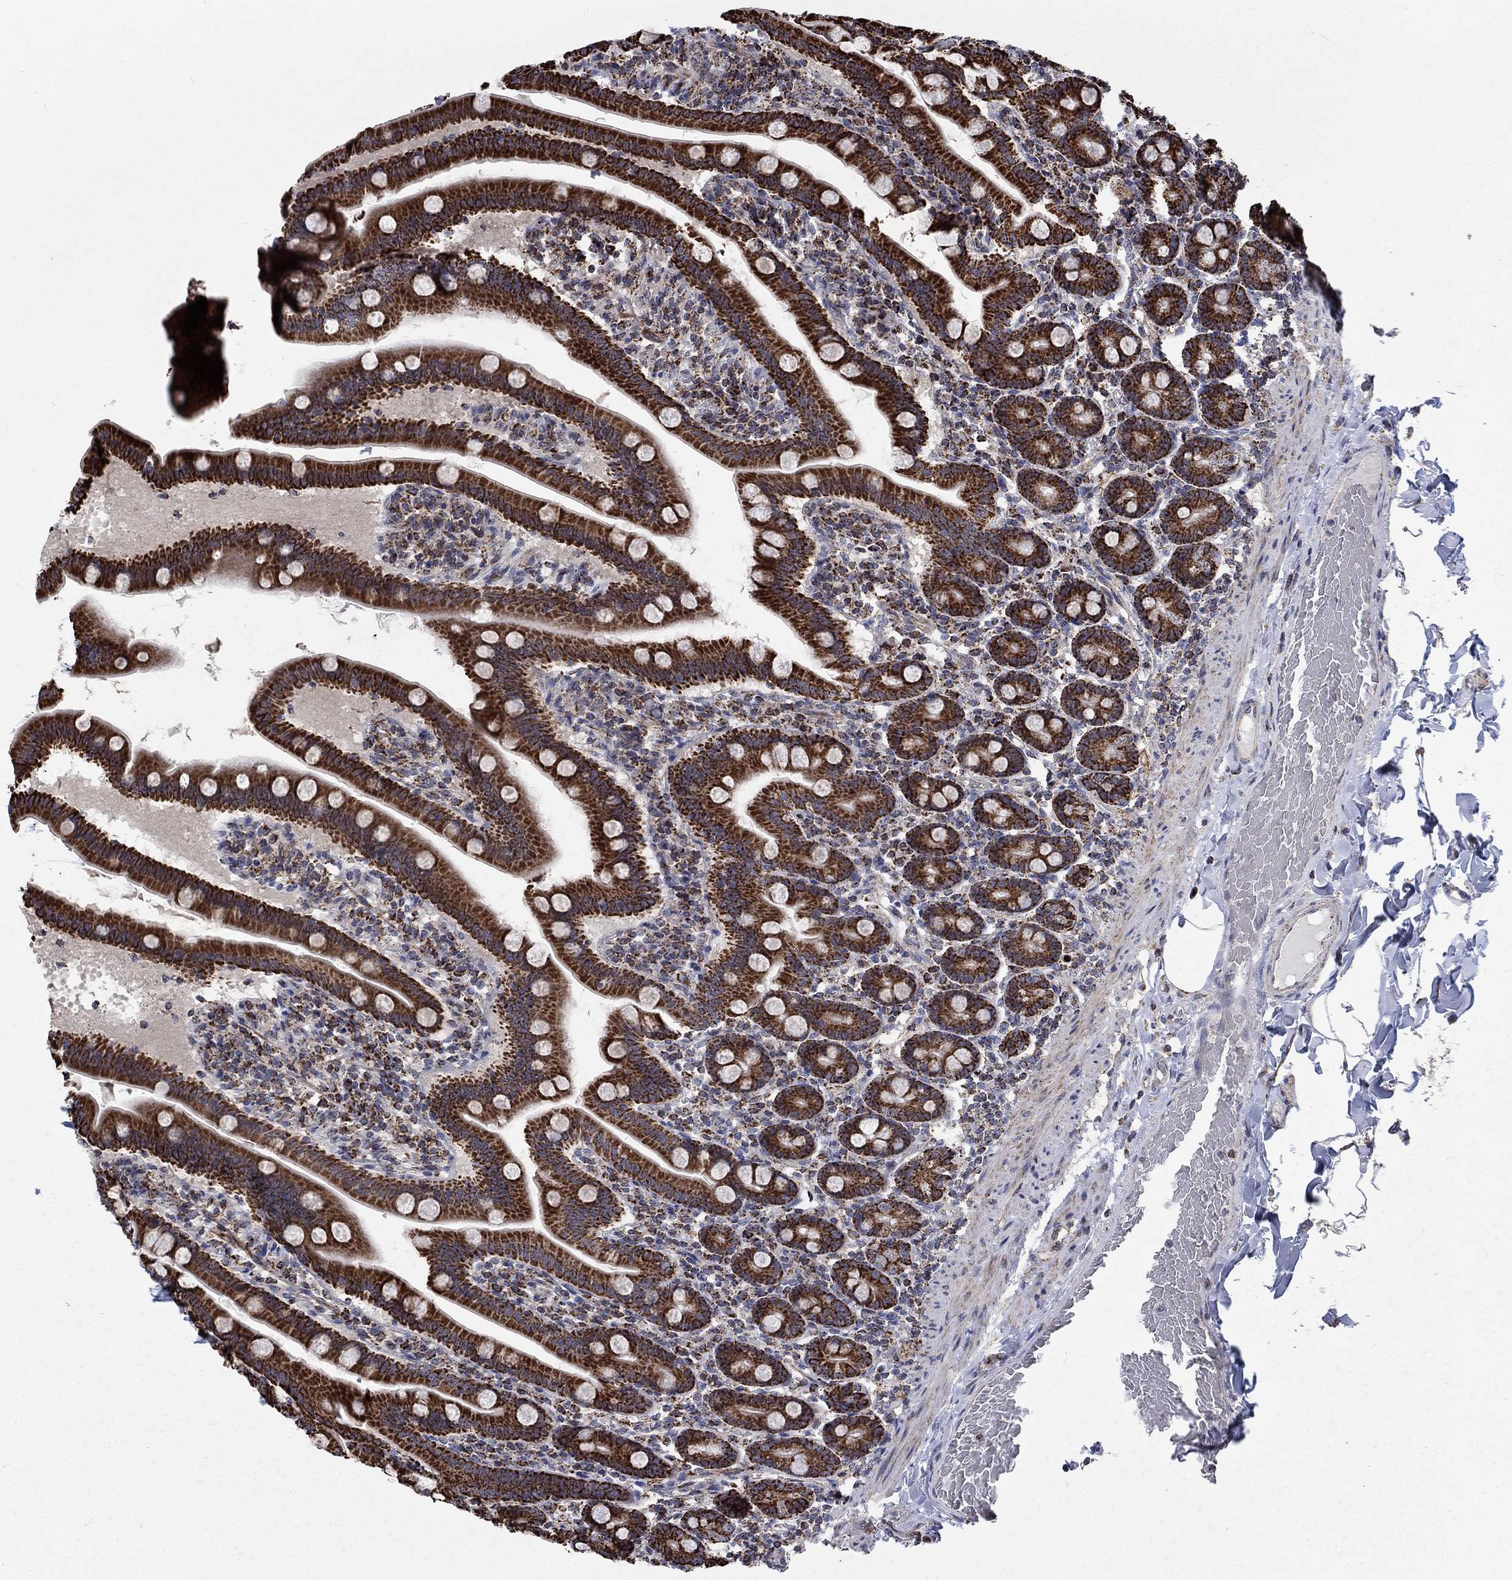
{"staining": {"intensity": "strong", "quantity": ">75%", "location": "cytoplasmic/membranous"}, "tissue": "small intestine", "cell_type": "Glandular cells", "image_type": "normal", "snomed": [{"axis": "morphology", "description": "Normal tissue, NOS"}, {"axis": "topography", "description": "Small intestine"}], "caption": "Benign small intestine exhibits strong cytoplasmic/membranous positivity in about >75% of glandular cells.", "gene": "MOAP1", "patient": {"sex": "male", "age": 66}}